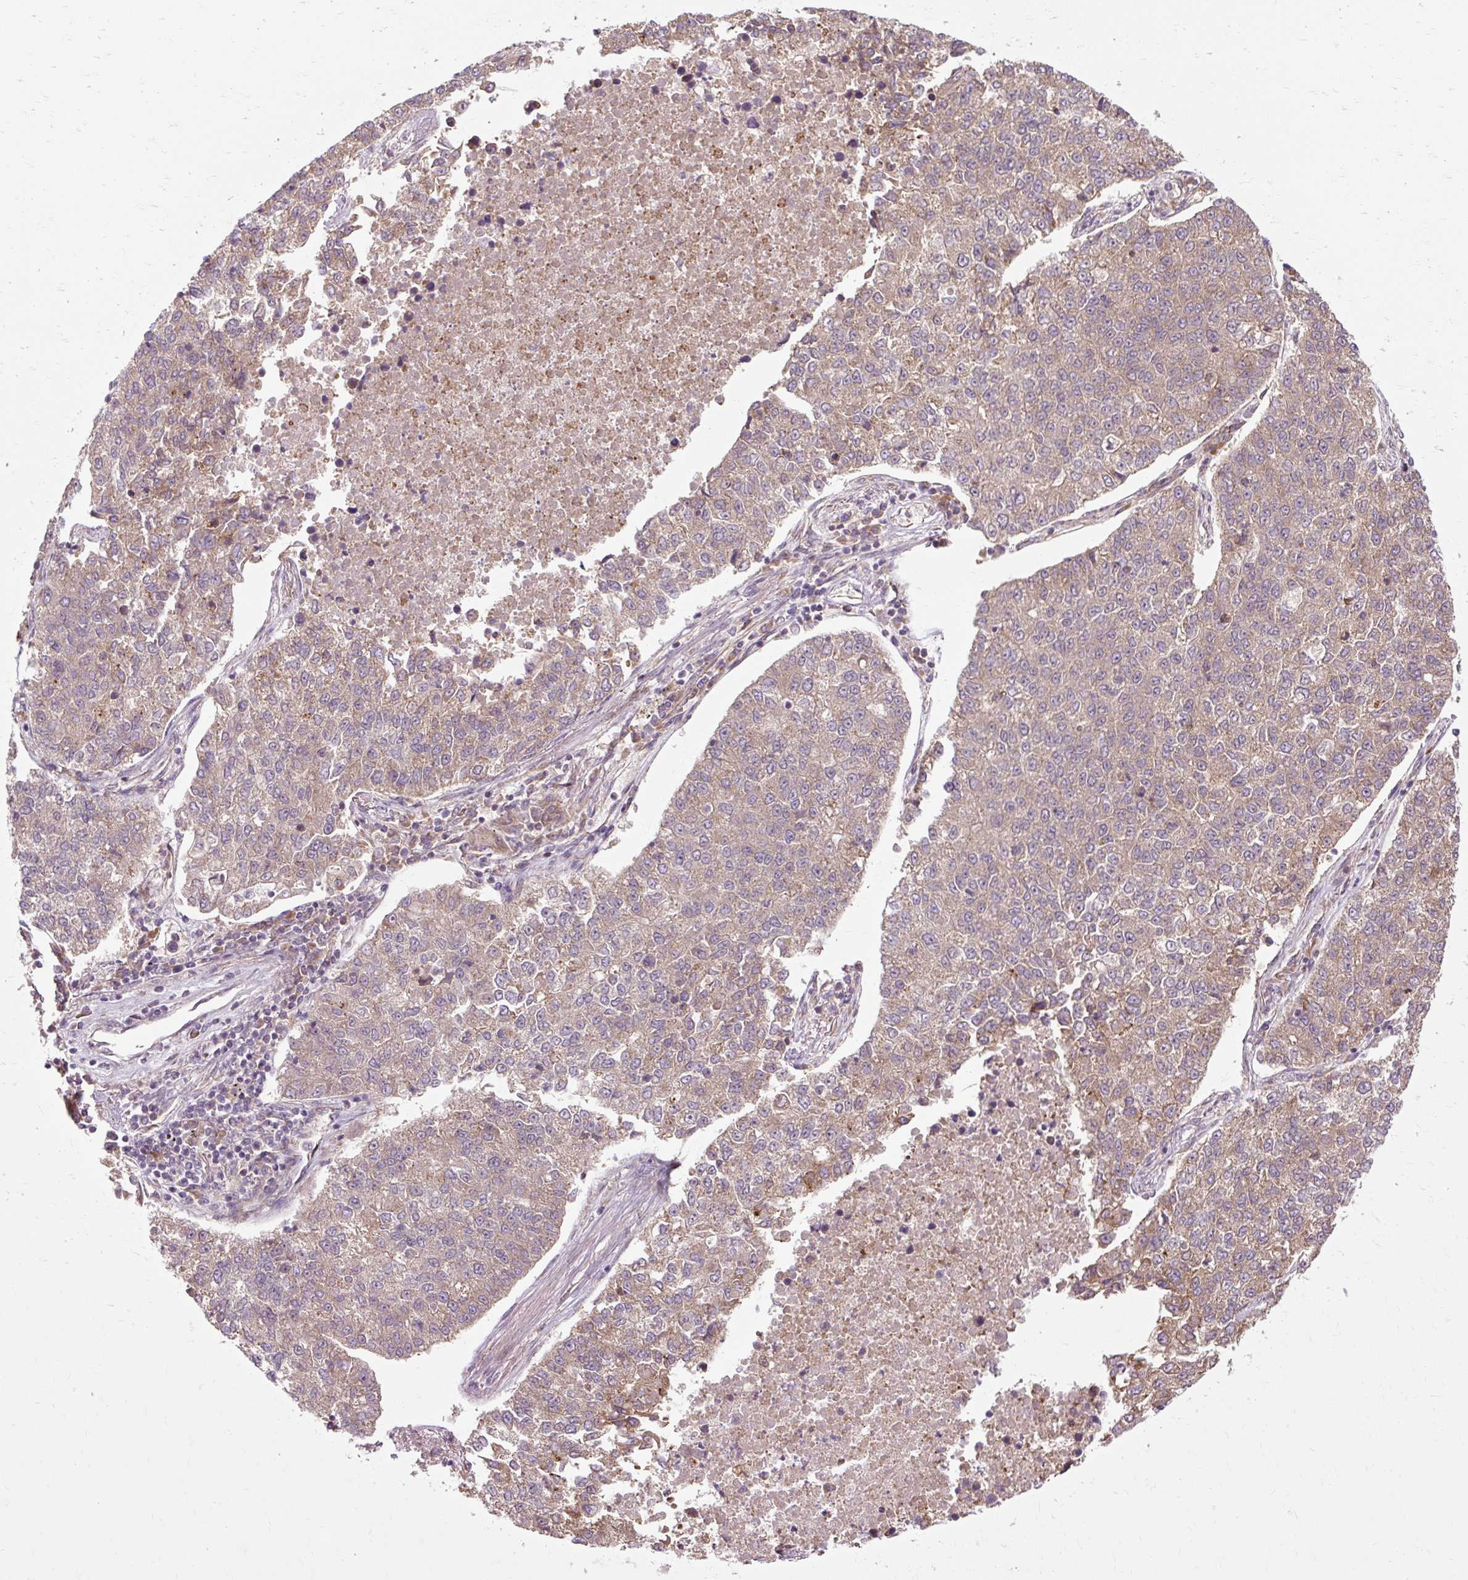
{"staining": {"intensity": "weak", "quantity": ">75%", "location": "cytoplasmic/membranous"}, "tissue": "lung cancer", "cell_type": "Tumor cells", "image_type": "cancer", "snomed": [{"axis": "morphology", "description": "Adenocarcinoma, NOS"}, {"axis": "topography", "description": "Lung"}], "caption": "High-magnification brightfield microscopy of lung cancer (adenocarcinoma) stained with DAB (brown) and counterstained with hematoxylin (blue). tumor cells exhibit weak cytoplasmic/membranous positivity is present in about>75% of cells. The protein is shown in brown color, while the nuclei are stained blue.", "gene": "FLRT1", "patient": {"sex": "male", "age": 49}}